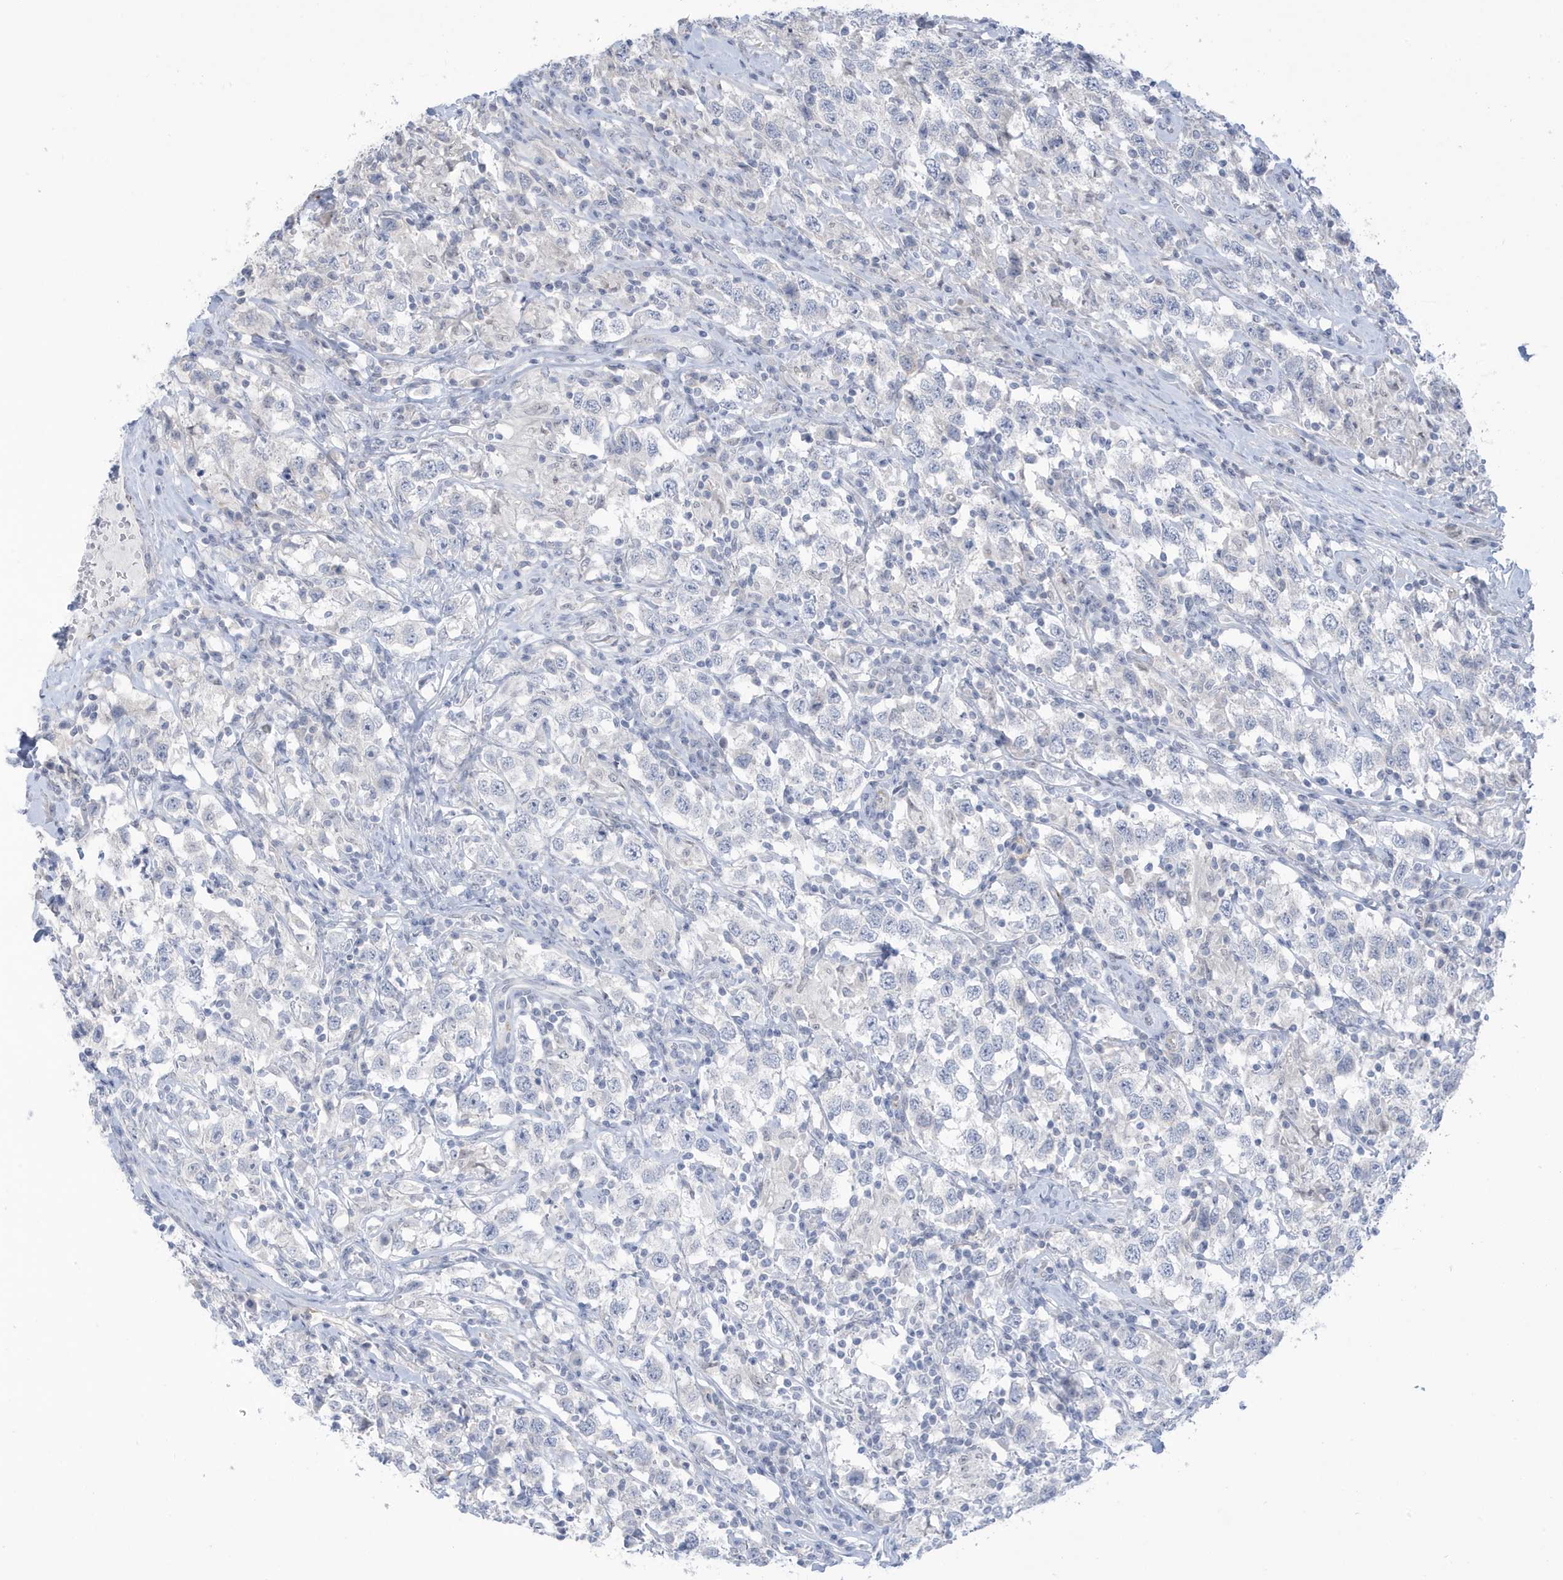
{"staining": {"intensity": "negative", "quantity": "none", "location": "none"}, "tissue": "testis cancer", "cell_type": "Tumor cells", "image_type": "cancer", "snomed": [{"axis": "morphology", "description": "Seminoma, NOS"}, {"axis": "topography", "description": "Testis"}], "caption": "An IHC image of testis seminoma is shown. There is no staining in tumor cells of testis seminoma.", "gene": "PERM1", "patient": {"sex": "male", "age": 41}}